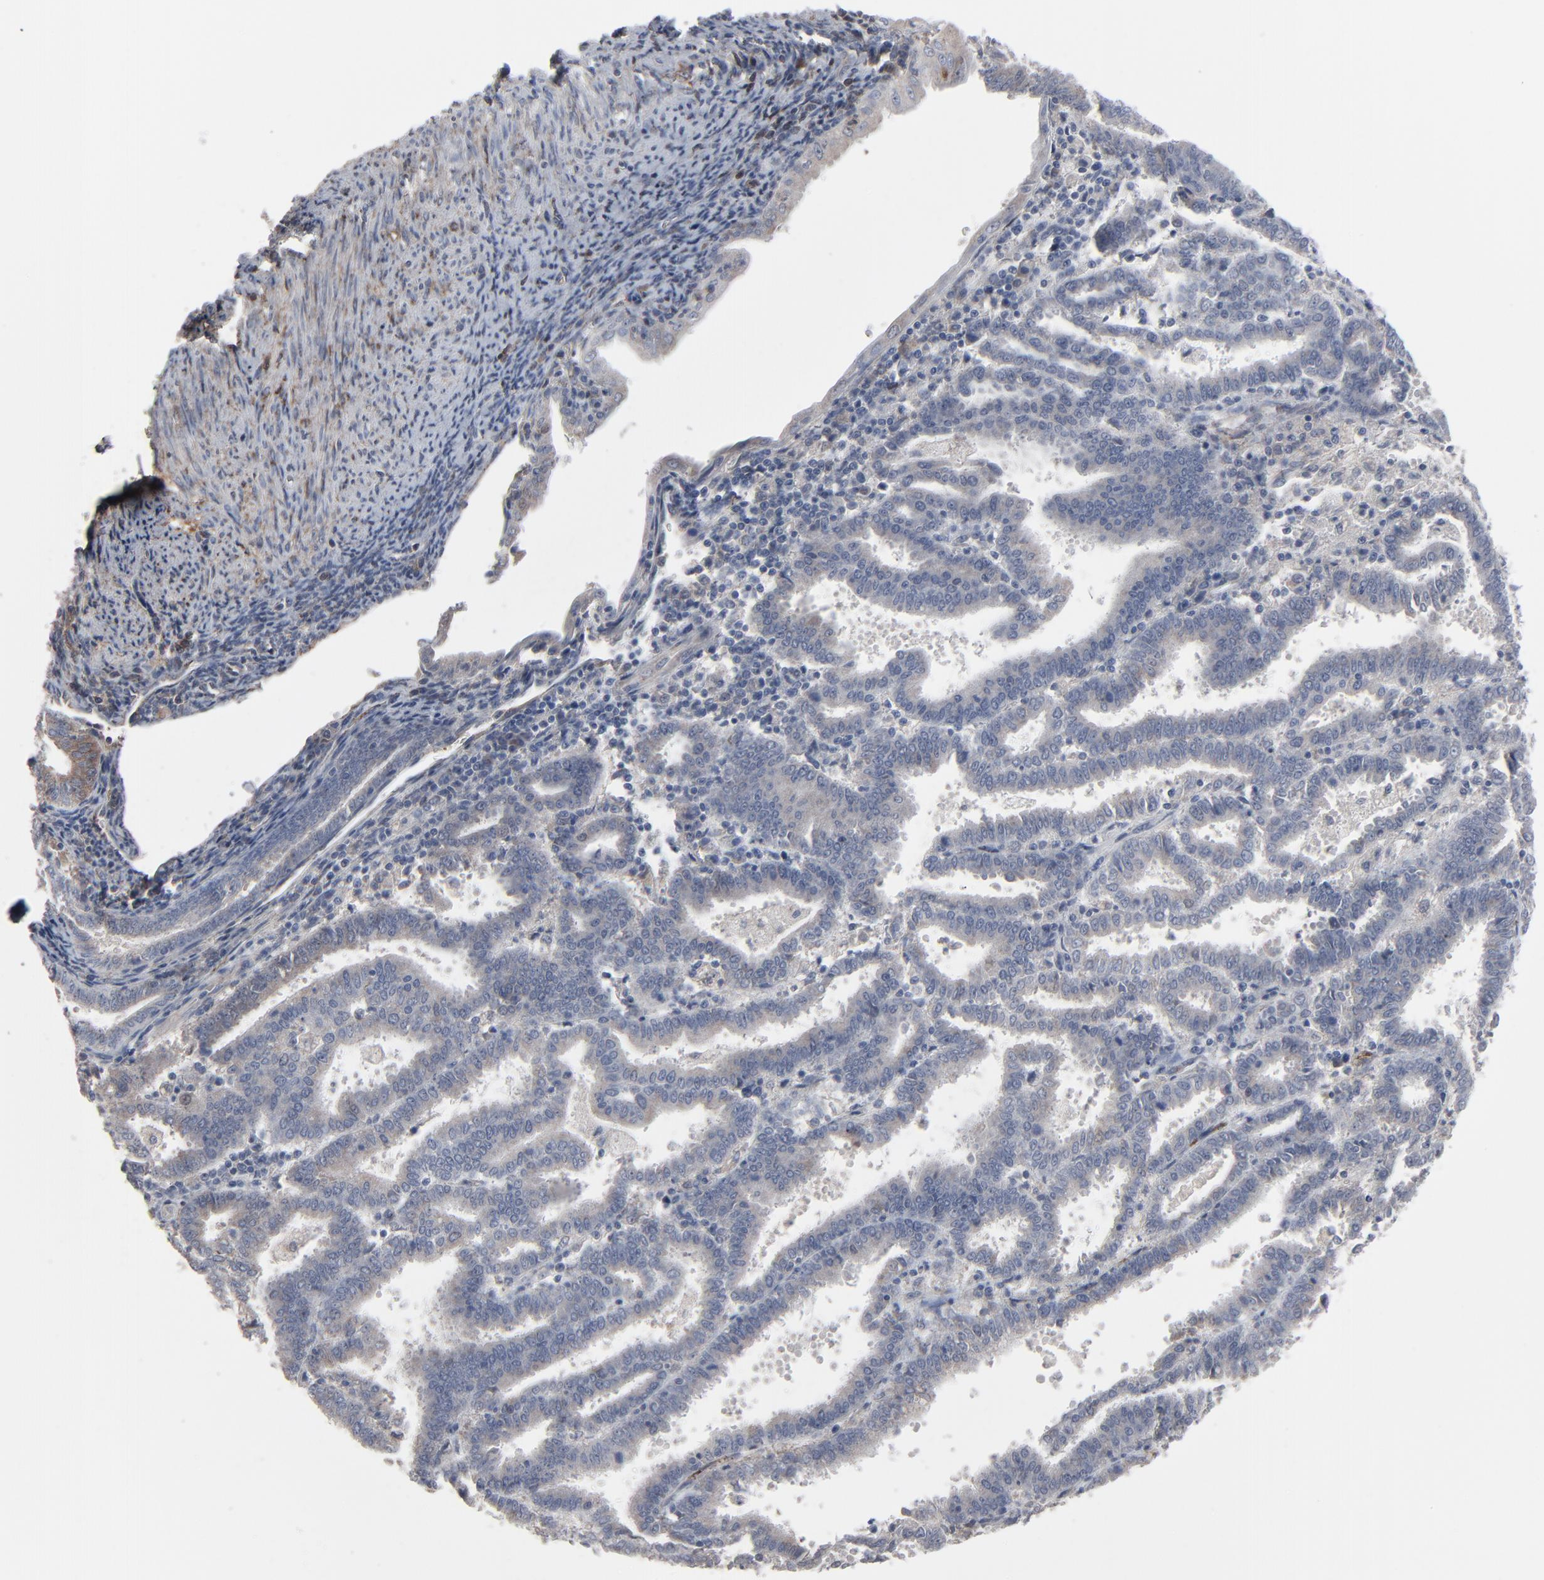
{"staining": {"intensity": "weak", "quantity": "25%-75%", "location": "cytoplasmic/membranous"}, "tissue": "endometrial cancer", "cell_type": "Tumor cells", "image_type": "cancer", "snomed": [{"axis": "morphology", "description": "Adenocarcinoma, NOS"}, {"axis": "topography", "description": "Uterus"}], "caption": "Weak cytoplasmic/membranous staining is seen in about 25%-75% of tumor cells in endometrial cancer.", "gene": "JAM3", "patient": {"sex": "female", "age": 83}}